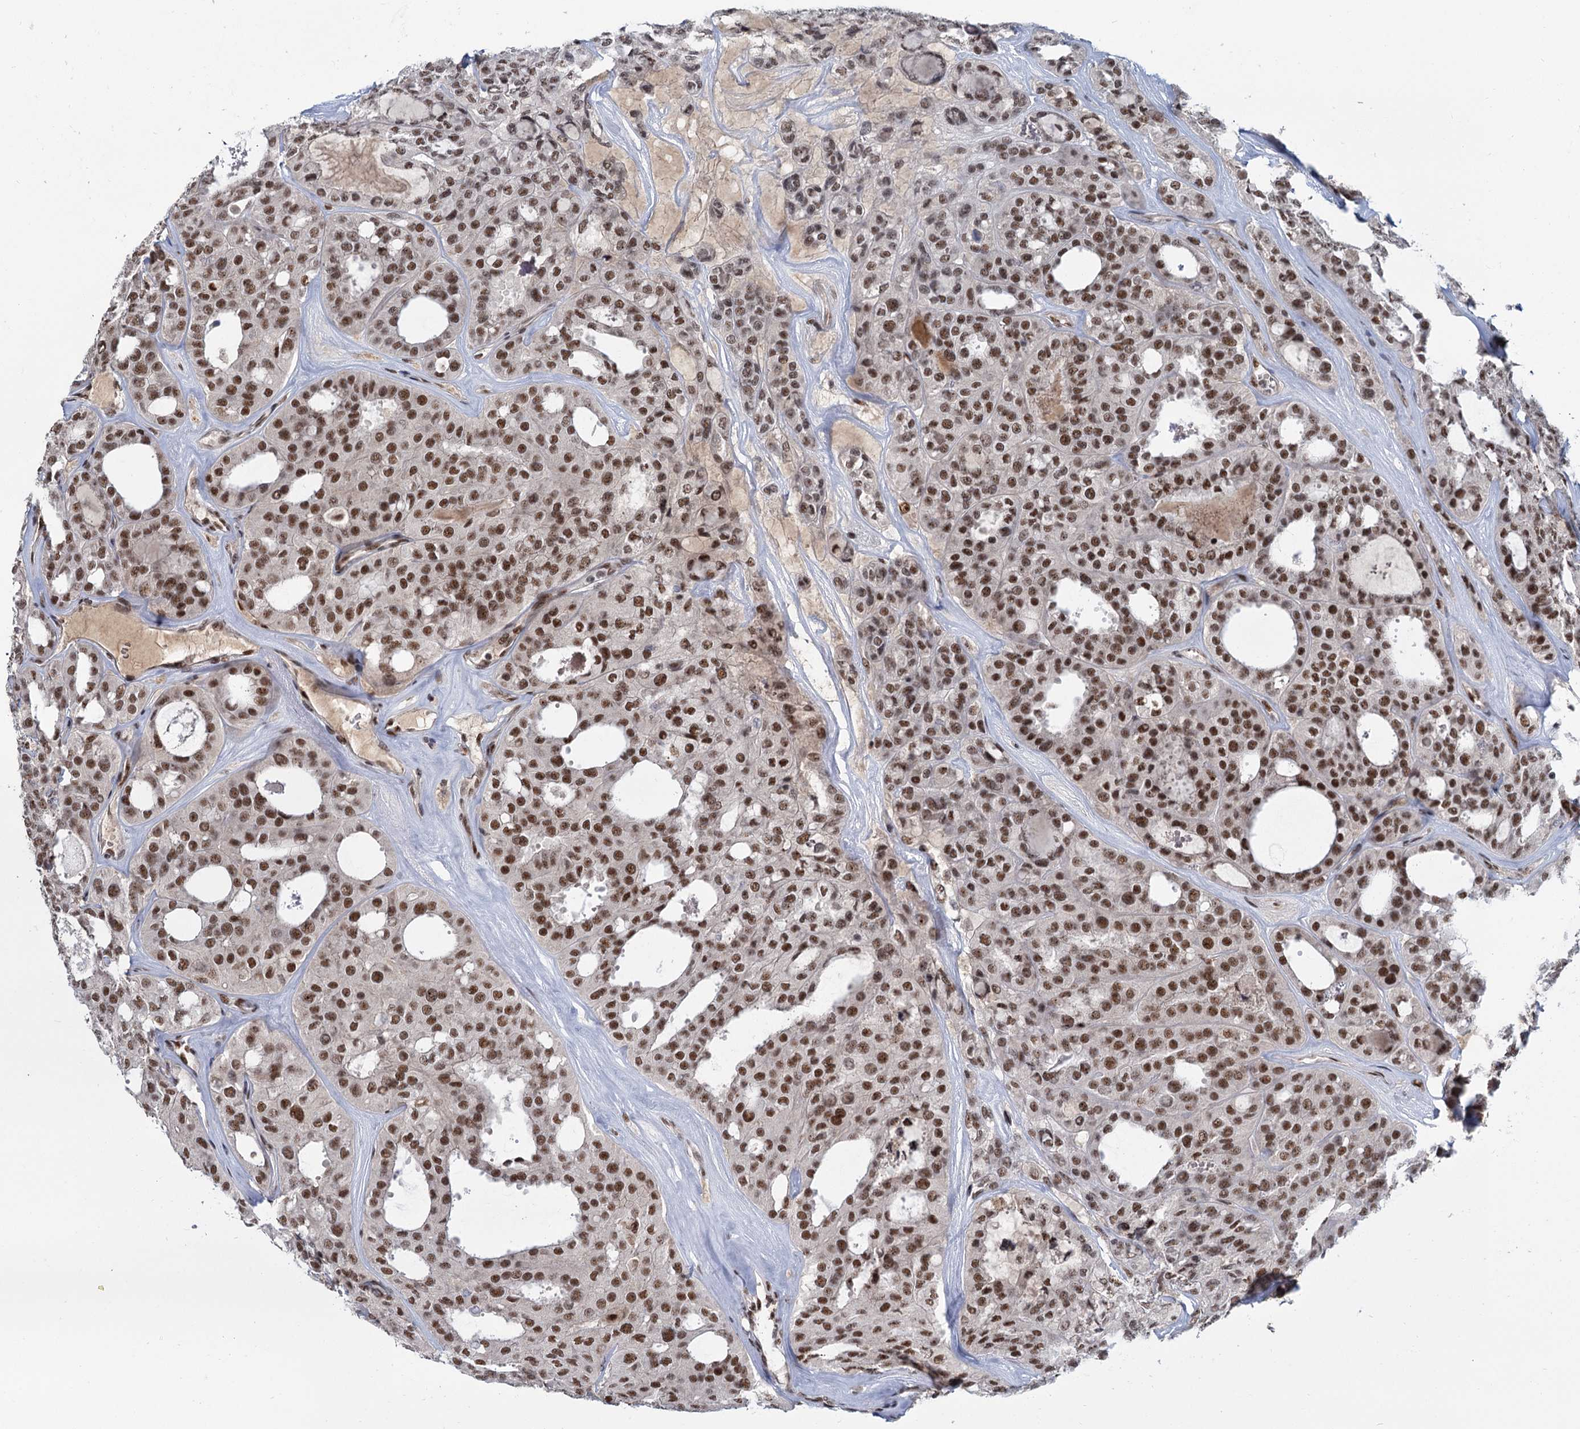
{"staining": {"intensity": "moderate", "quantity": ">75%", "location": "nuclear"}, "tissue": "thyroid cancer", "cell_type": "Tumor cells", "image_type": "cancer", "snomed": [{"axis": "morphology", "description": "Follicular adenoma carcinoma, NOS"}, {"axis": "topography", "description": "Thyroid gland"}], "caption": "Moderate nuclear protein expression is appreciated in approximately >75% of tumor cells in follicular adenoma carcinoma (thyroid). (IHC, brightfield microscopy, high magnification).", "gene": "WBP4", "patient": {"sex": "male", "age": 75}}